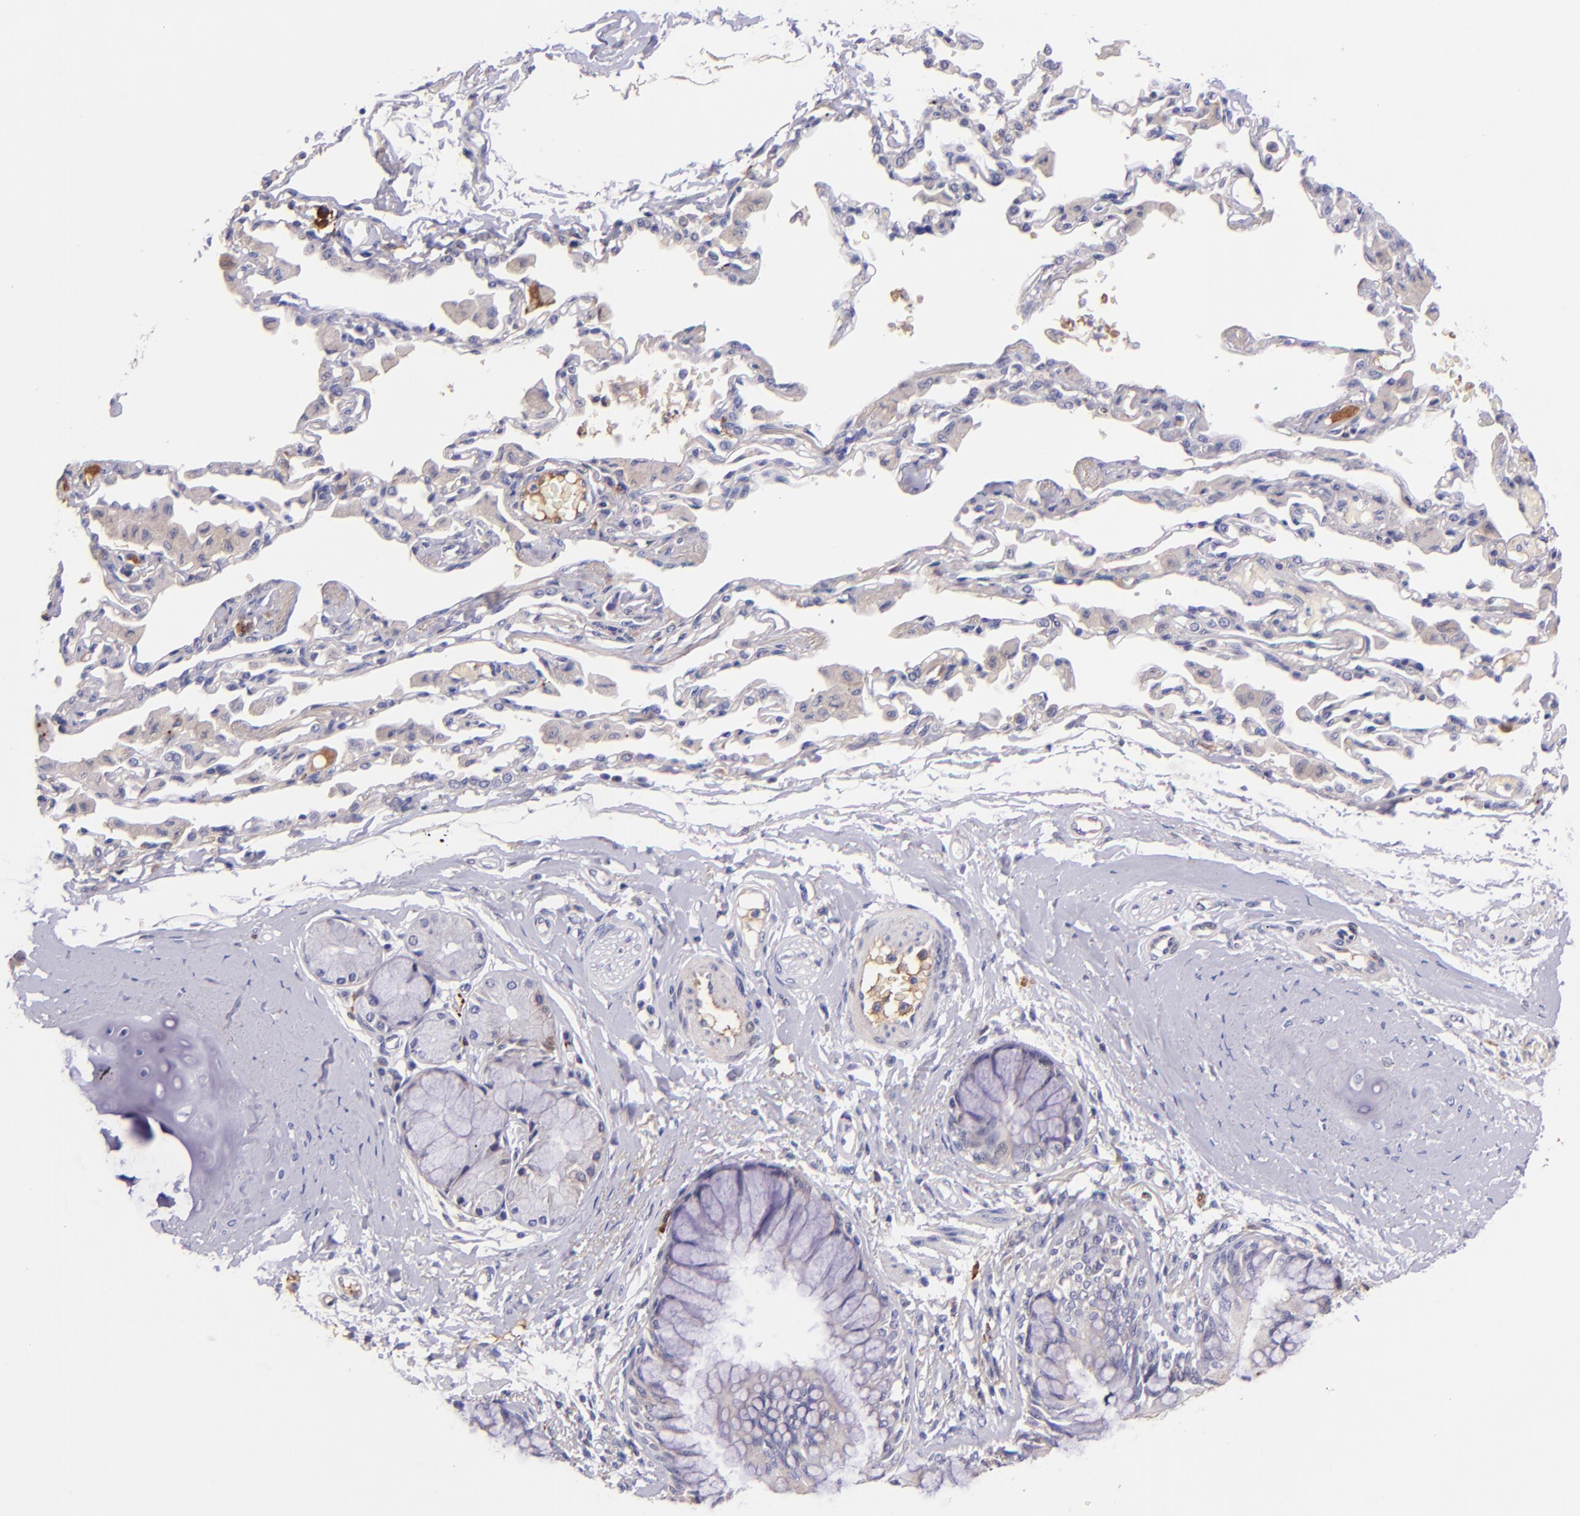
{"staining": {"intensity": "negative", "quantity": "none", "location": "none"}, "tissue": "bronchus", "cell_type": "Respiratory epithelial cells", "image_type": "normal", "snomed": [{"axis": "morphology", "description": "Normal tissue, NOS"}, {"axis": "topography", "description": "Cartilage tissue"}, {"axis": "topography", "description": "Bronchus"}, {"axis": "topography", "description": "Lung"}, {"axis": "topography", "description": "Peripheral nerve tissue"}], "caption": "Bronchus stained for a protein using immunohistochemistry (IHC) exhibits no positivity respiratory epithelial cells.", "gene": "KNG1", "patient": {"sex": "female", "age": 49}}